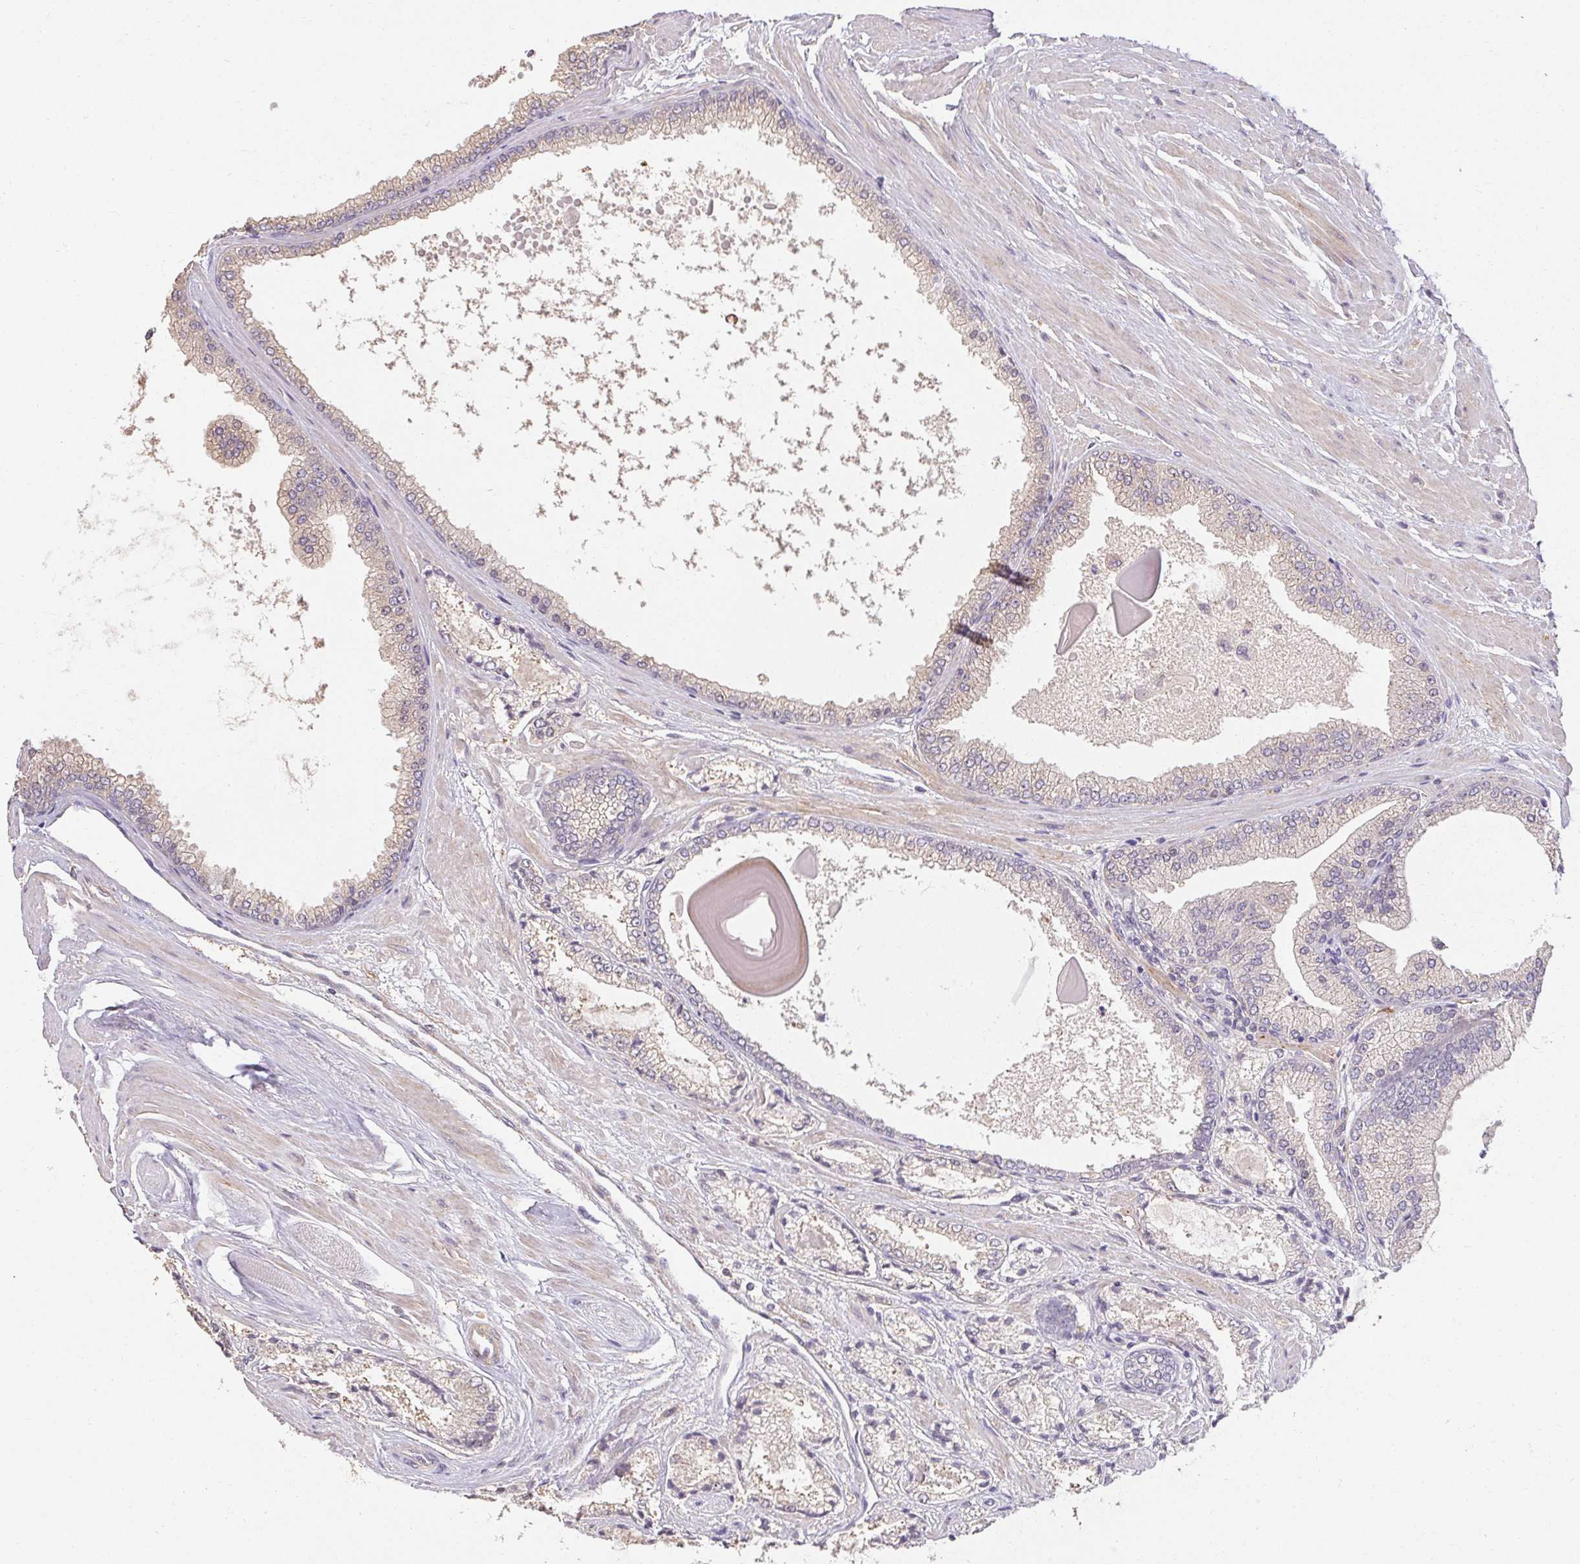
{"staining": {"intensity": "negative", "quantity": "none", "location": "none"}, "tissue": "prostate cancer", "cell_type": "Tumor cells", "image_type": "cancer", "snomed": [{"axis": "morphology", "description": "Adenocarcinoma, High grade"}, {"axis": "topography", "description": "Prostate"}], "caption": "The IHC histopathology image has no significant expression in tumor cells of prostate high-grade adenocarcinoma tissue.", "gene": "TMEM52B", "patient": {"sex": "male", "age": 64}}